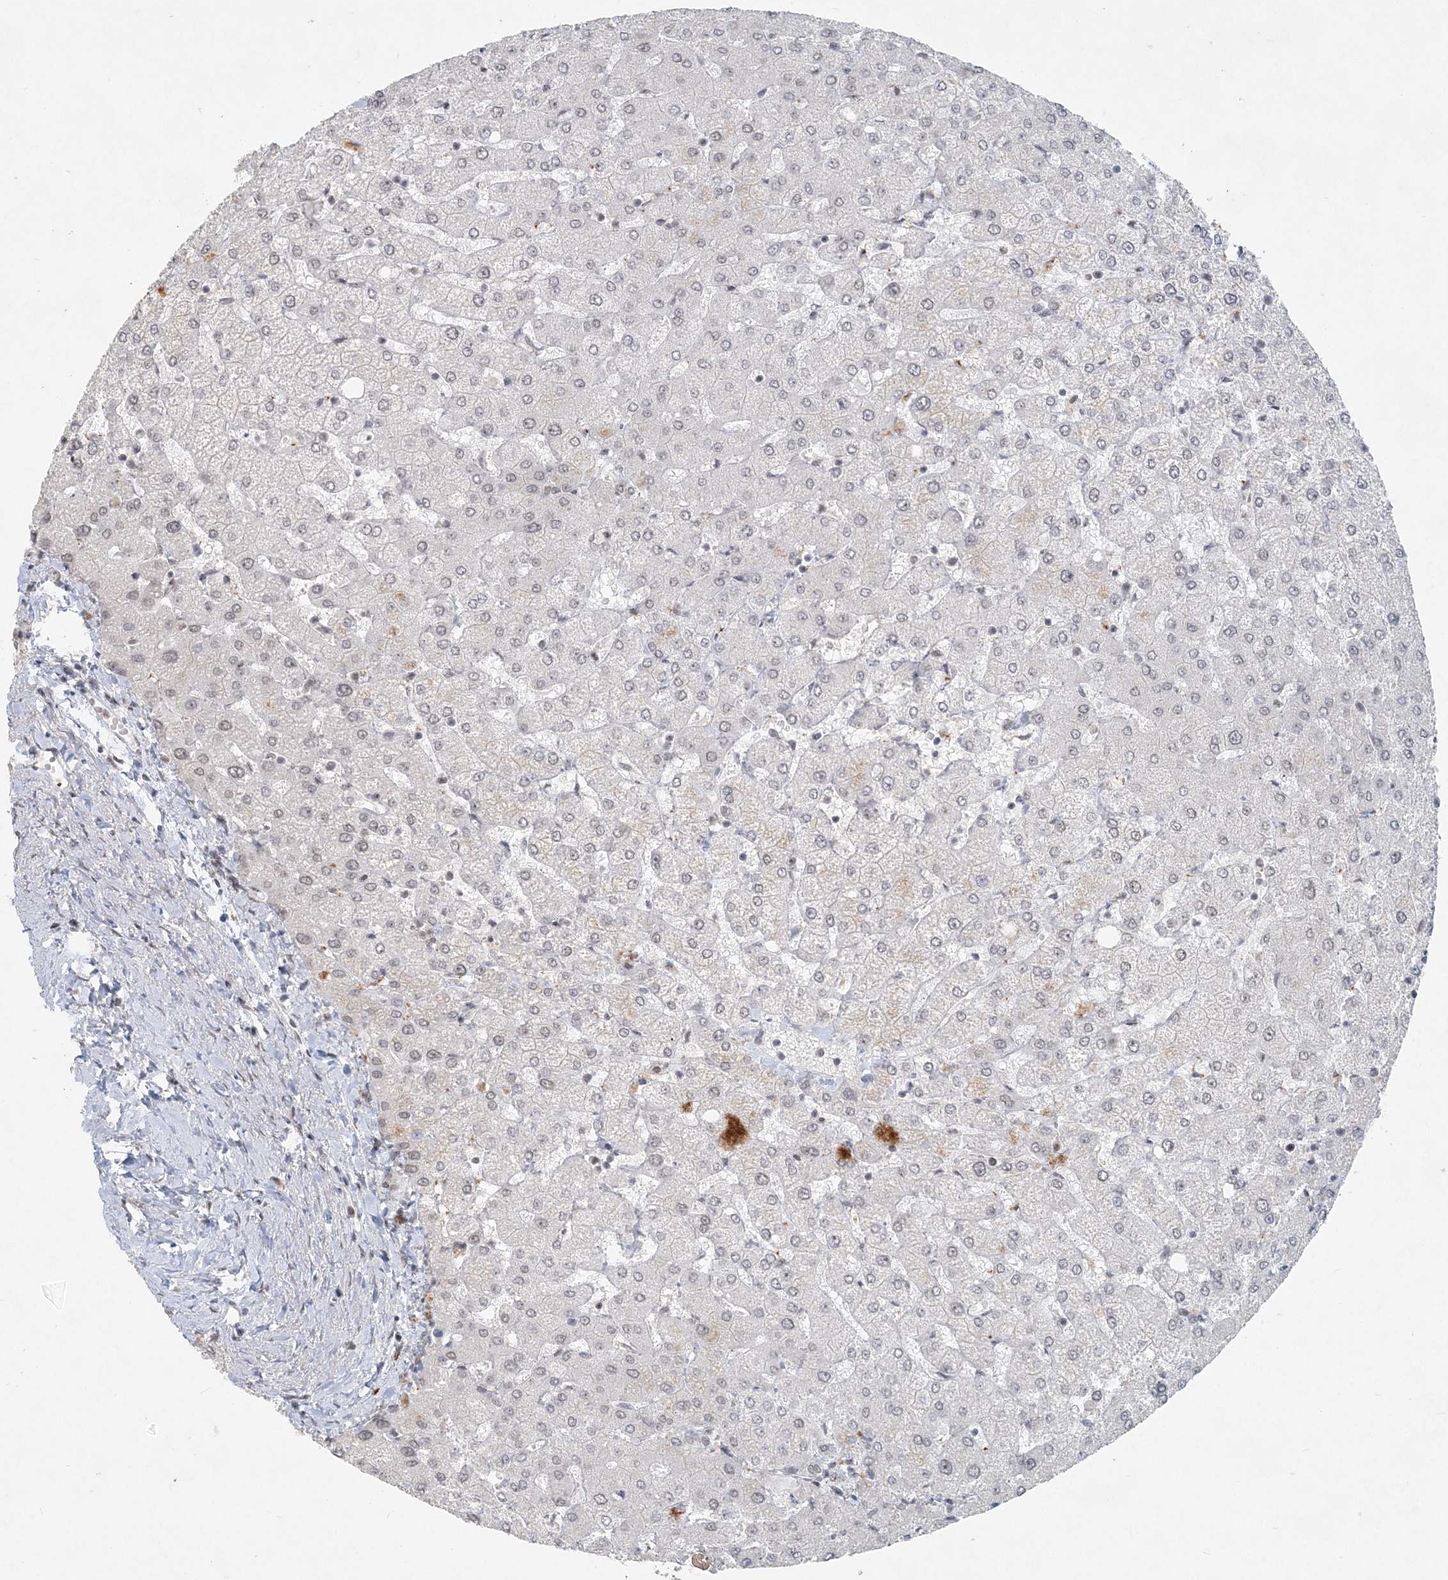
{"staining": {"intensity": "negative", "quantity": "none", "location": "none"}, "tissue": "liver", "cell_type": "Cholangiocytes", "image_type": "normal", "snomed": [{"axis": "morphology", "description": "Normal tissue, NOS"}, {"axis": "topography", "description": "Liver"}], "caption": "An IHC image of benign liver is shown. There is no staining in cholangiocytes of liver. (DAB immunohistochemistry (IHC) visualized using brightfield microscopy, high magnification).", "gene": "BAZ1B", "patient": {"sex": "female", "age": 54}}